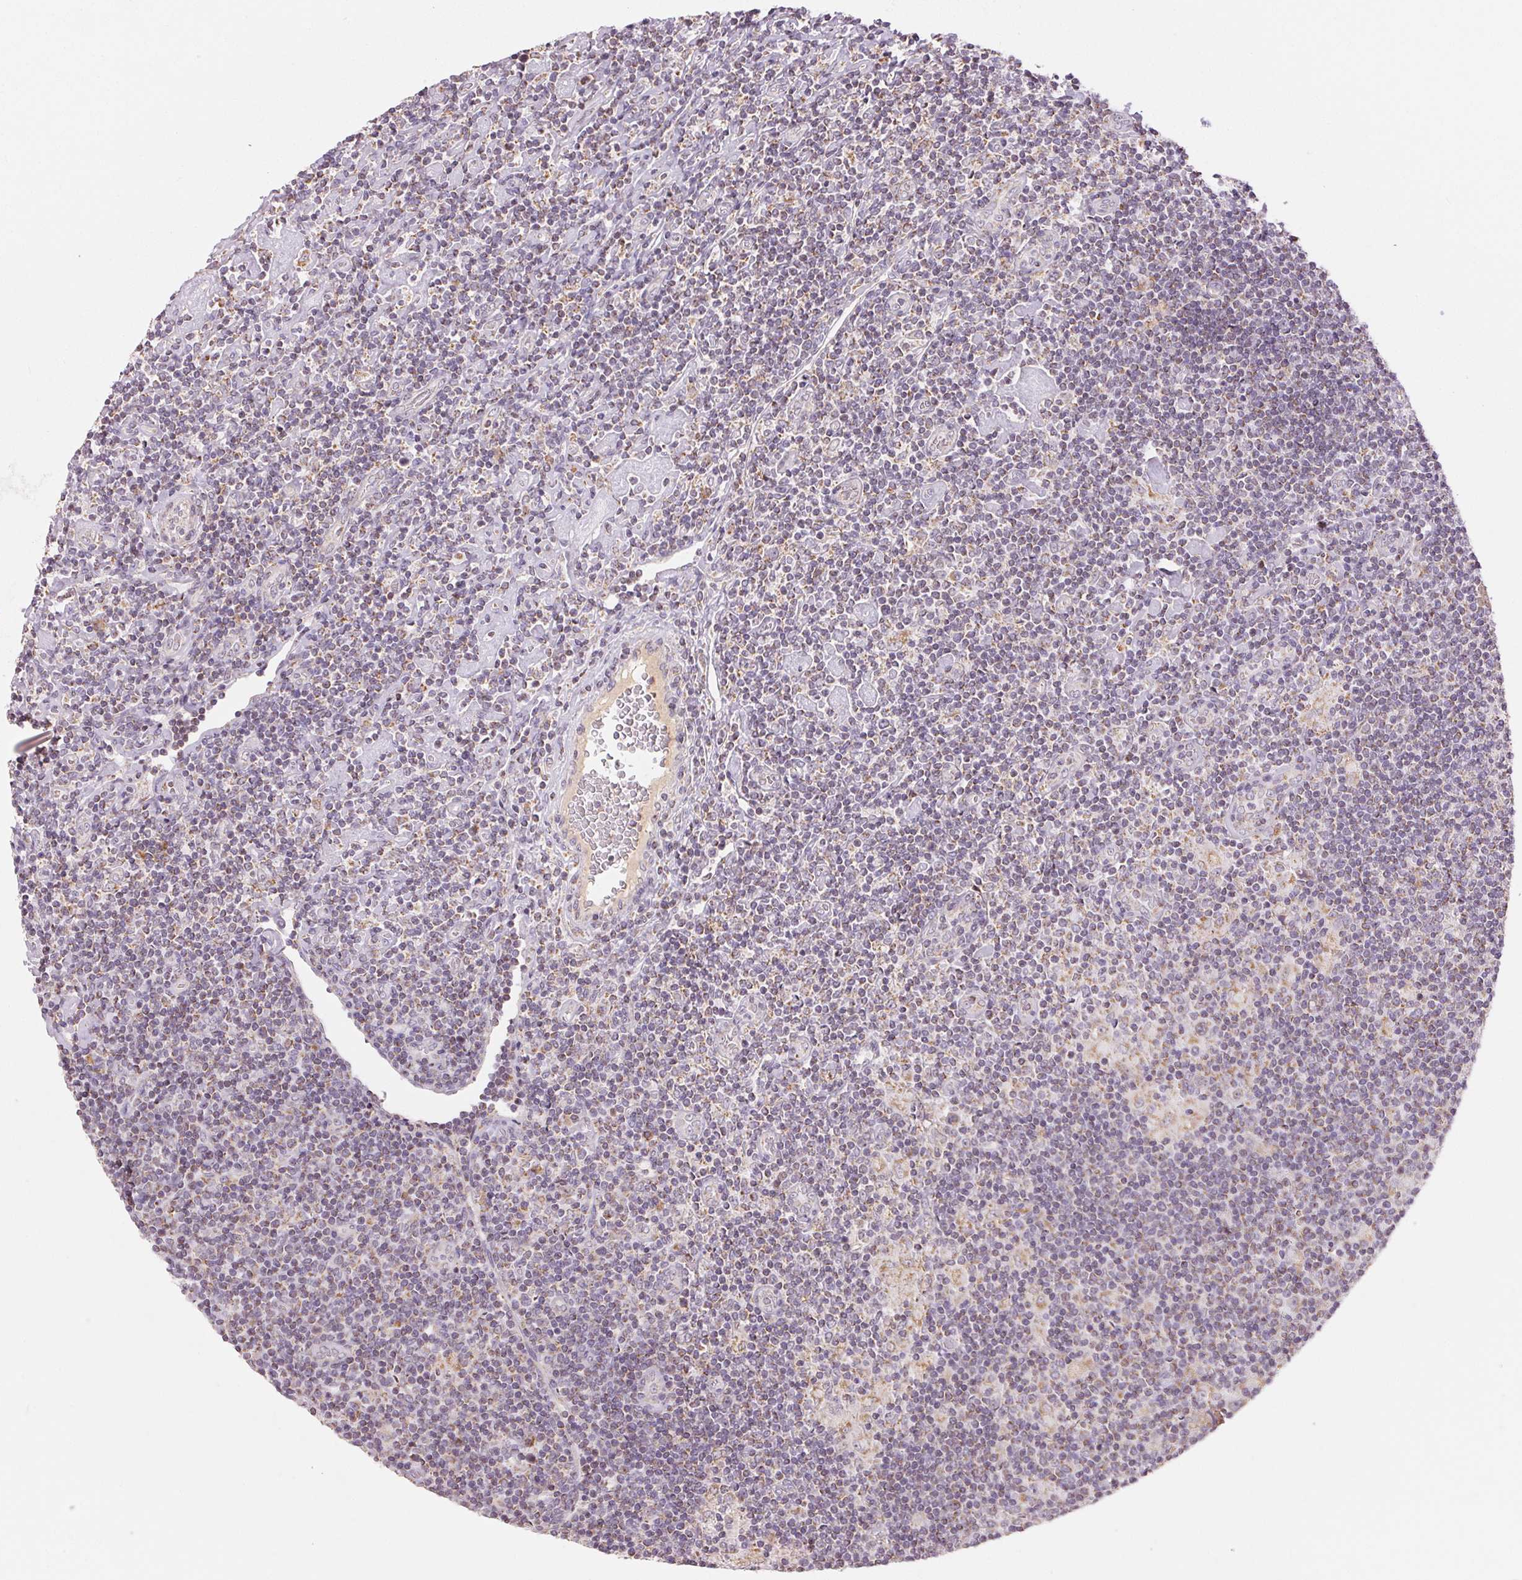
{"staining": {"intensity": "negative", "quantity": "none", "location": "none"}, "tissue": "lymphoma", "cell_type": "Tumor cells", "image_type": "cancer", "snomed": [{"axis": "morphology", "description": "Hodgkin's disease, NOS"}, {"axis": "topography", "description": "Lymph node"}], "caption": "Tumor cells are negative for brown protein staining in Hodgkin's disease.", "gene": "CLASP1", "patient": {"sex": "male", "age": 40}}